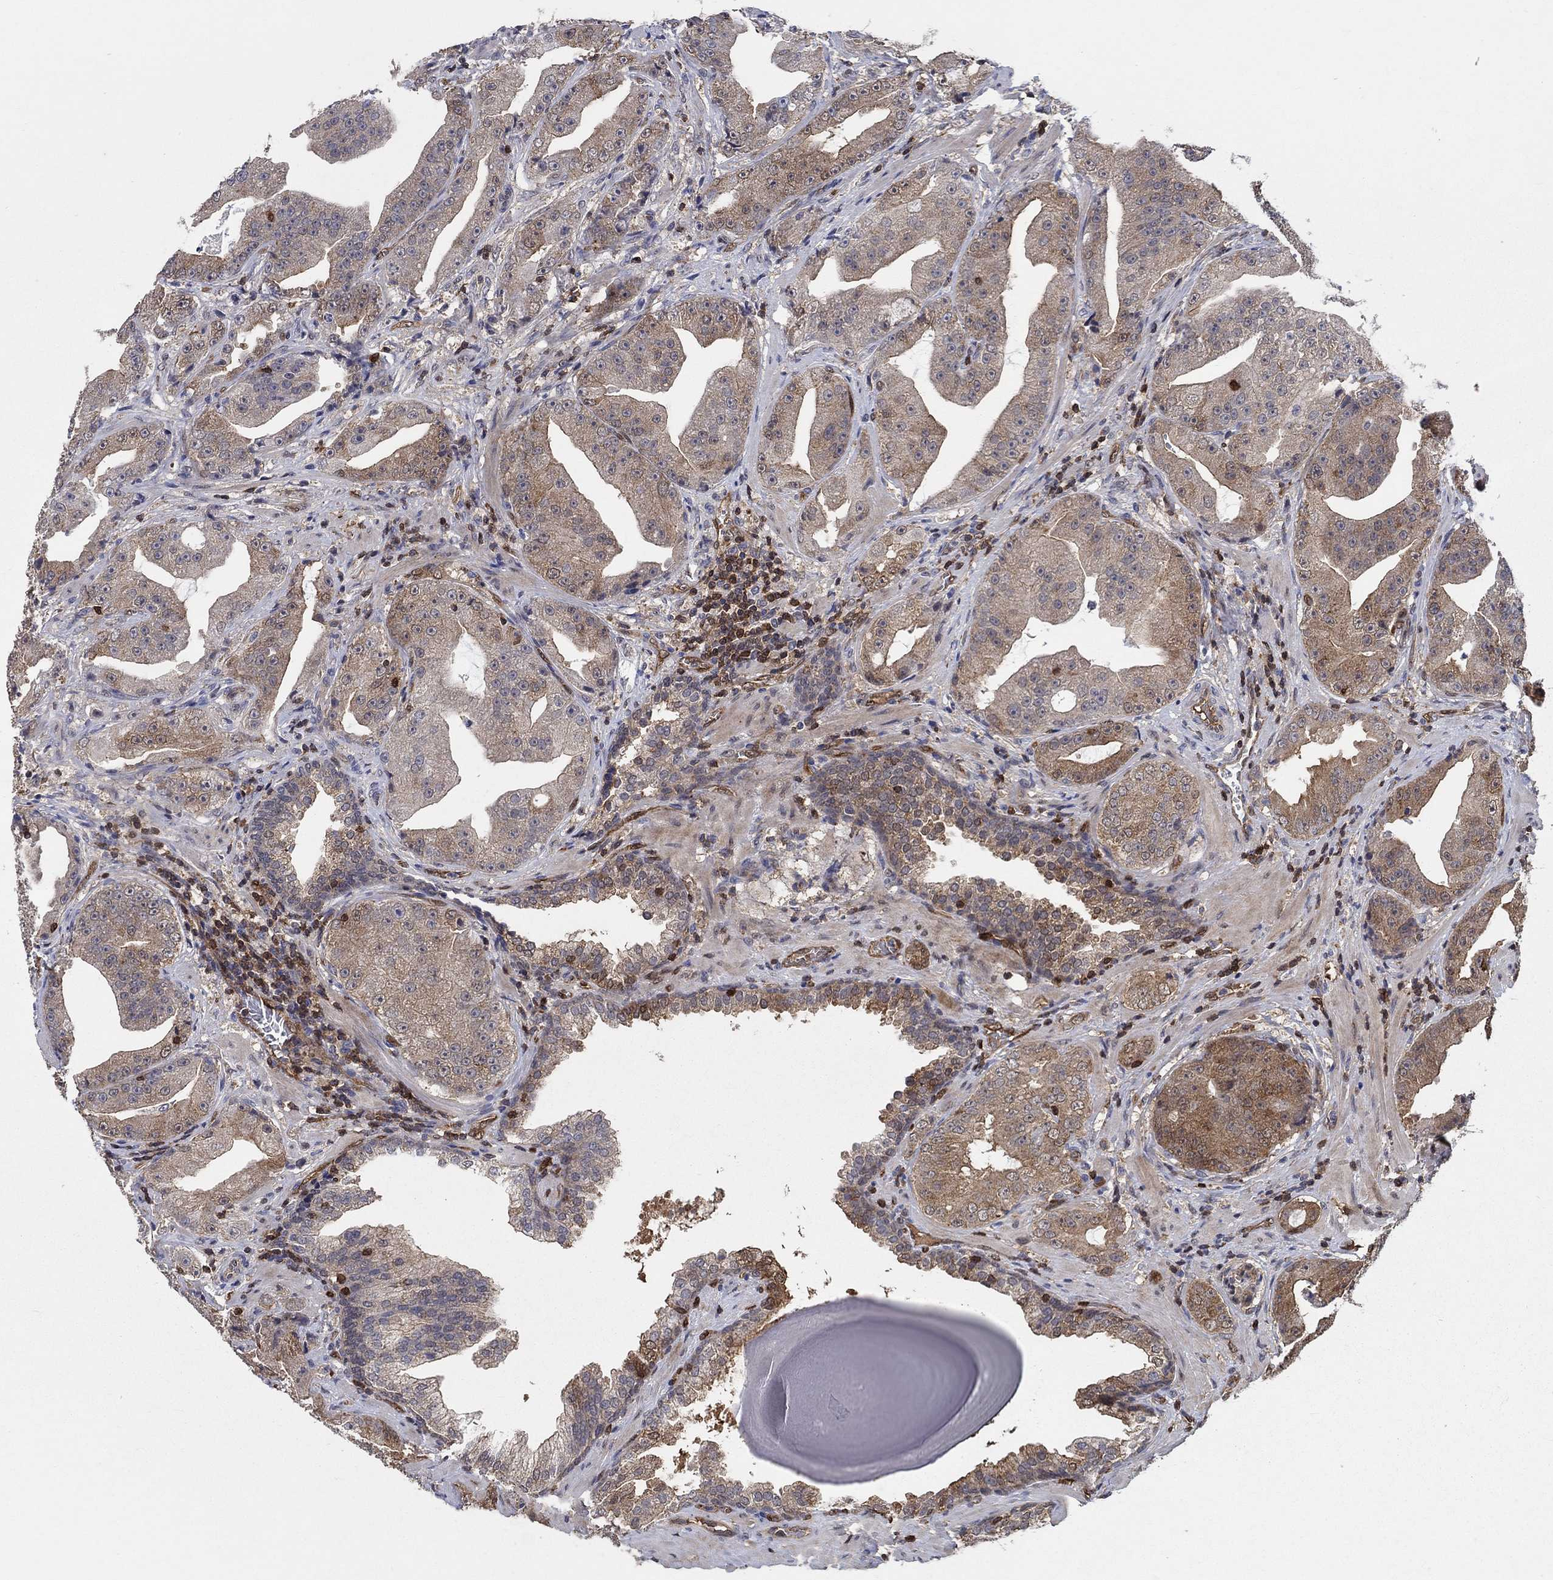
{"staining": {"intensity": "moderate", "quantity": "<25%", "location": "cytoplasmic/membranous"}, "tissue": "prostate cancer", "cell_type": "Tumor cells", "image_type": "cancer", "snomed": [{"axis": "morphology", "description": "Adenocarcinoma, Low grade"}, {"axis": "topography", "description": "Prostate"}], "caption": "Prostate adenocarcinoma (low-grade) stained with immunohistochemistry (IHC) reveals moderate cytoplasmic/membranous staining in about <25% of tumor cells. Ihc stains the protein of interest in brown and the nuclei are stained blue.", "gene": "AGFG2", "patient": {"sex": "male", "age": 62}}